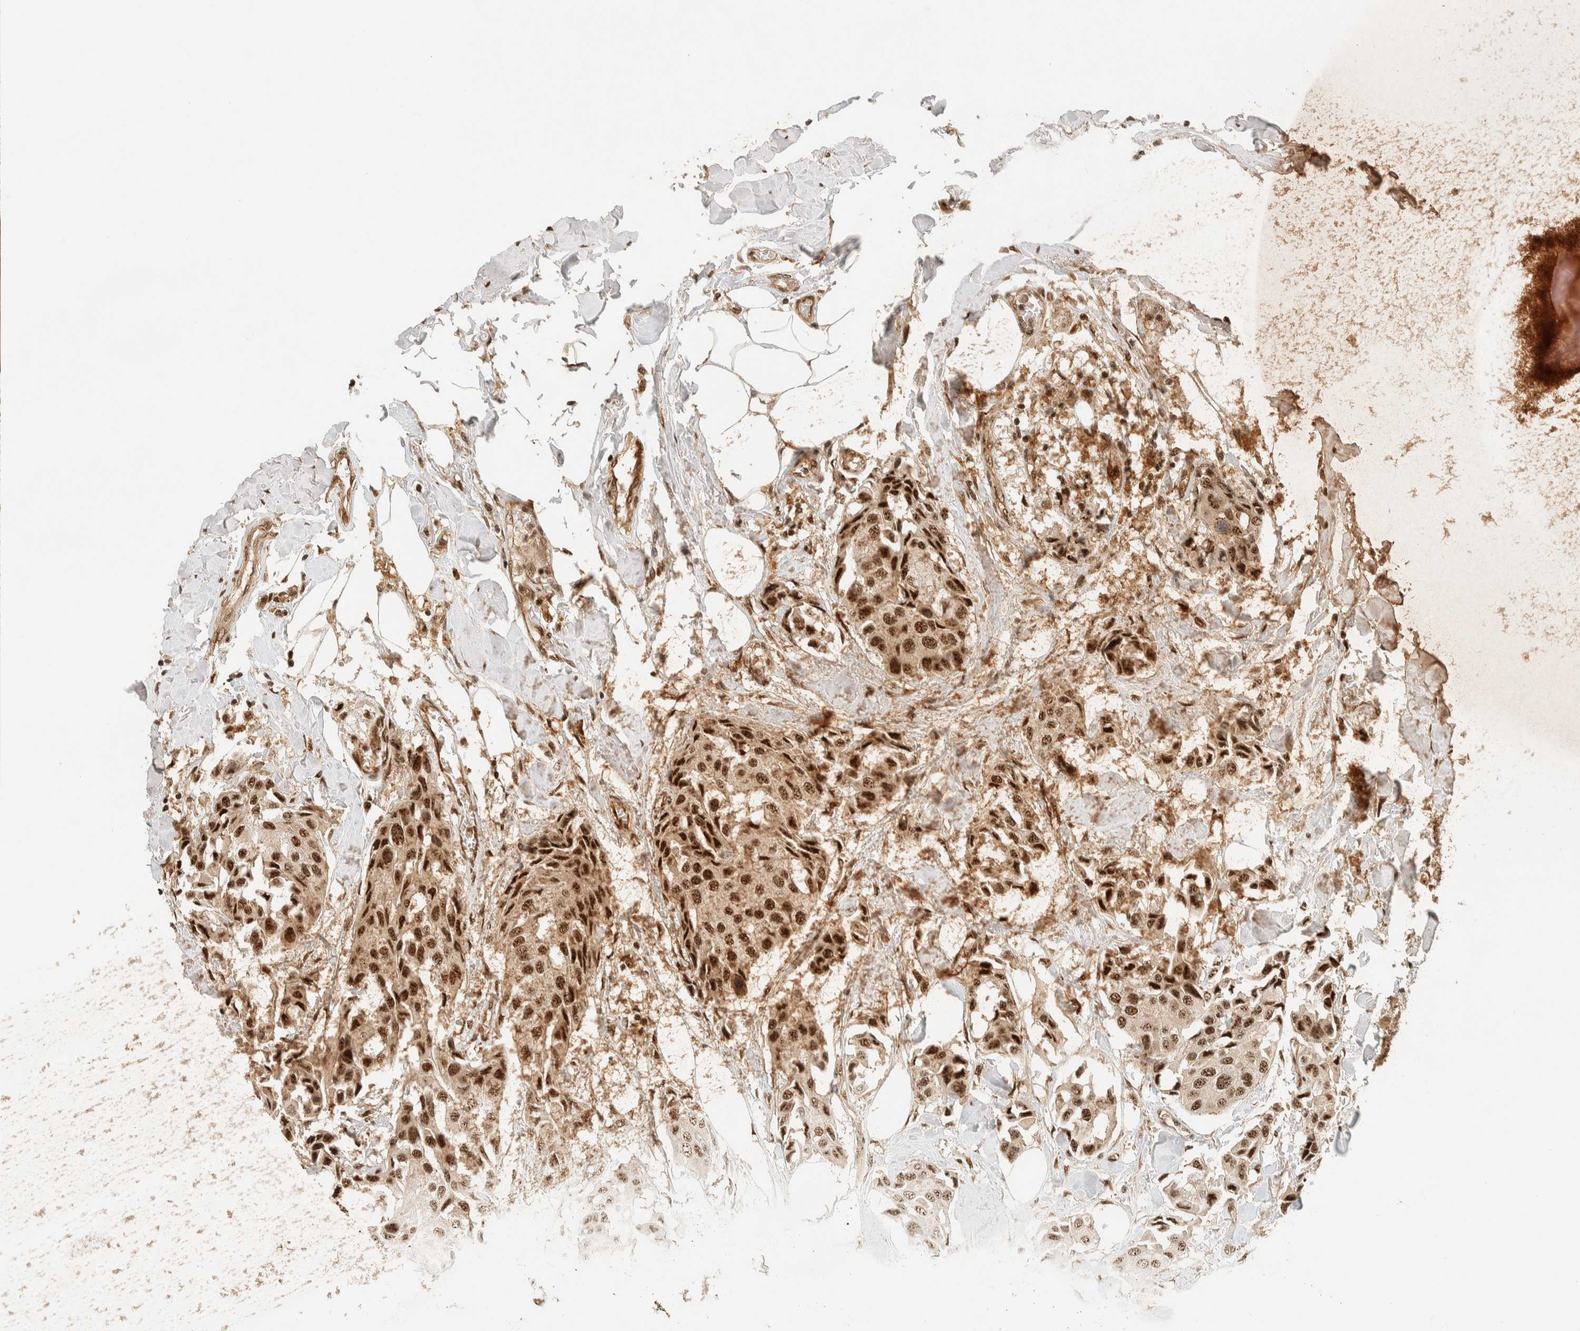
{"staining": {"intensity": "strong", "quantity": ">75%", "location": "nuclear"}, "tissue": "breast cancer", "cell_type": "Tumor cells", "image_type": "cancer", "snomed": [{"axis": "morphology", "description": "Duct carcinoma"}, {"axis": "topography", "description": "Breast"}], "caption": "IHC photomicrograph of neoplastic tissue: breast infiltrating ductal carcinoma stained using IHC shows high levels of strong protein expression localized specifically in the nuclear of tumor cells, appearing as a nuclear brown color.", "gene": "SIK1", "patient": {"sex": "female", "age": 80}}